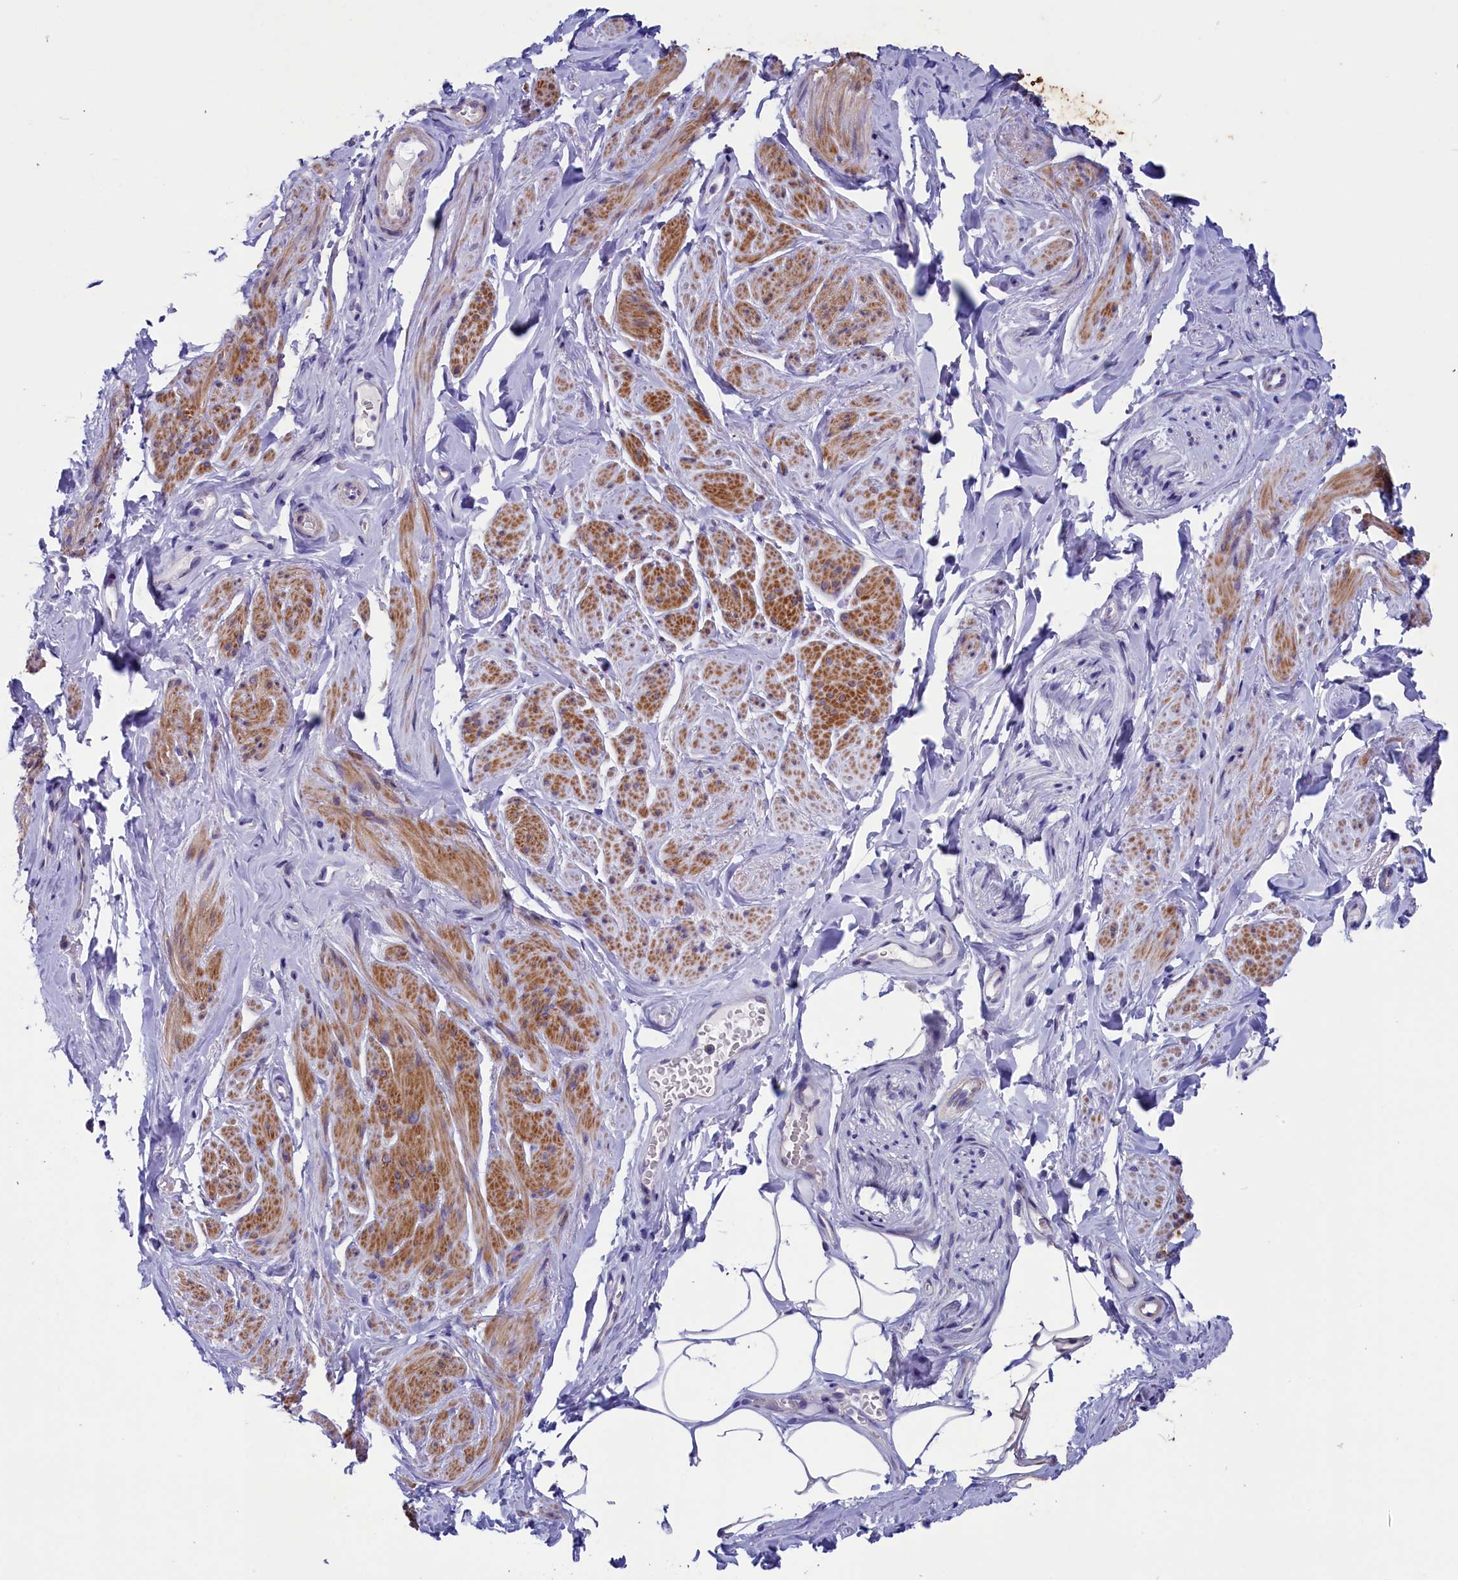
{"staining": {"intensity": "moderate", "quantity": "25%-75%", "location": "cytoplasmic/membranous"}, "tissue": "smooth muscle", "cell_type": "Smooth muscle cells", "image_type": "normal", "snomed": [{"axis": "morphology", "description": "Normal tissue, NOS"}, {"axis": "topography", "description": "Smooth muscle"}, {"axis": "topography", "description": "Peripheral nerve tissue"}], "caption": "Immunohistochemistry (IHC) staining of normal smooth muscle, which shows medium levels of moderate cytoplasmic/membranous expression in about 25%-75% of smooth muscle cells indicating moderate cytoplasmic/membranous protein expression. The staining was performed using DAB (3,3'-diaminobenzidine) (brown) for protein detection and nuclei were counterstained in hematoxylin (blue).", "gene": "SCD5", "patient": {"sex": "male", "age": 69}}